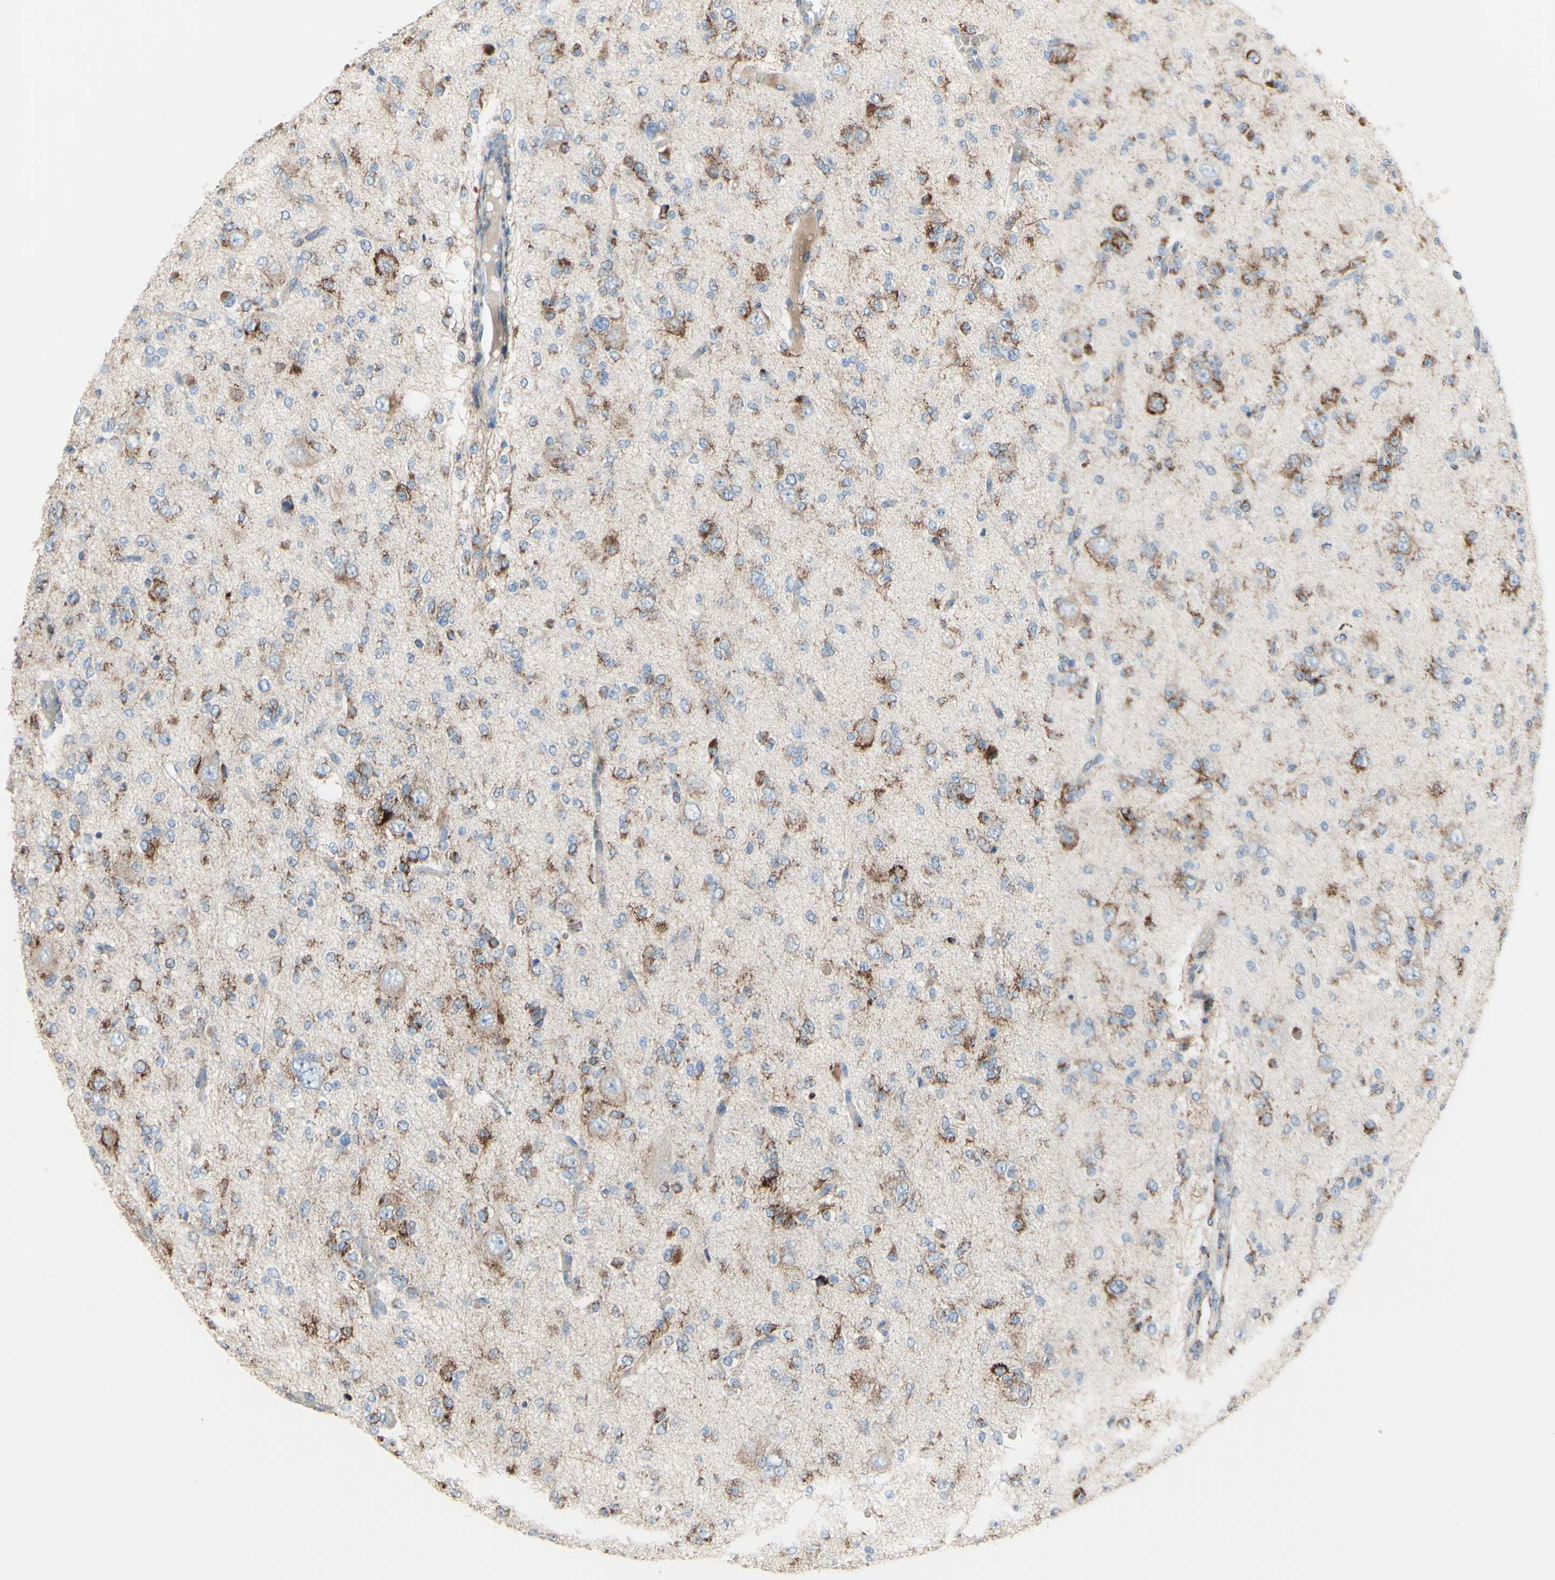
{"staining": {"intensity": "strong", "quantity": "25%-75%", "location": "cytoplasmic/membranous"}, "tissue": "glioma", "cell_type": "Tumor cells", "image_type": "cancer", "snomed": [{"axis": "morphology", "description": "Glioma, malignant, Low grade"}, {"axis": "topography", "description": "Brain"}], "caption": "High-power microscopy captured an immunohistochemistry micrograph of malignant low-grade glioma, revealing strong cytoplasmic/membranous staining in approximately 25%-75% of tumor cells.", "gene": "AGPAT5", "patient": {"sex": "male", "age": 38}}